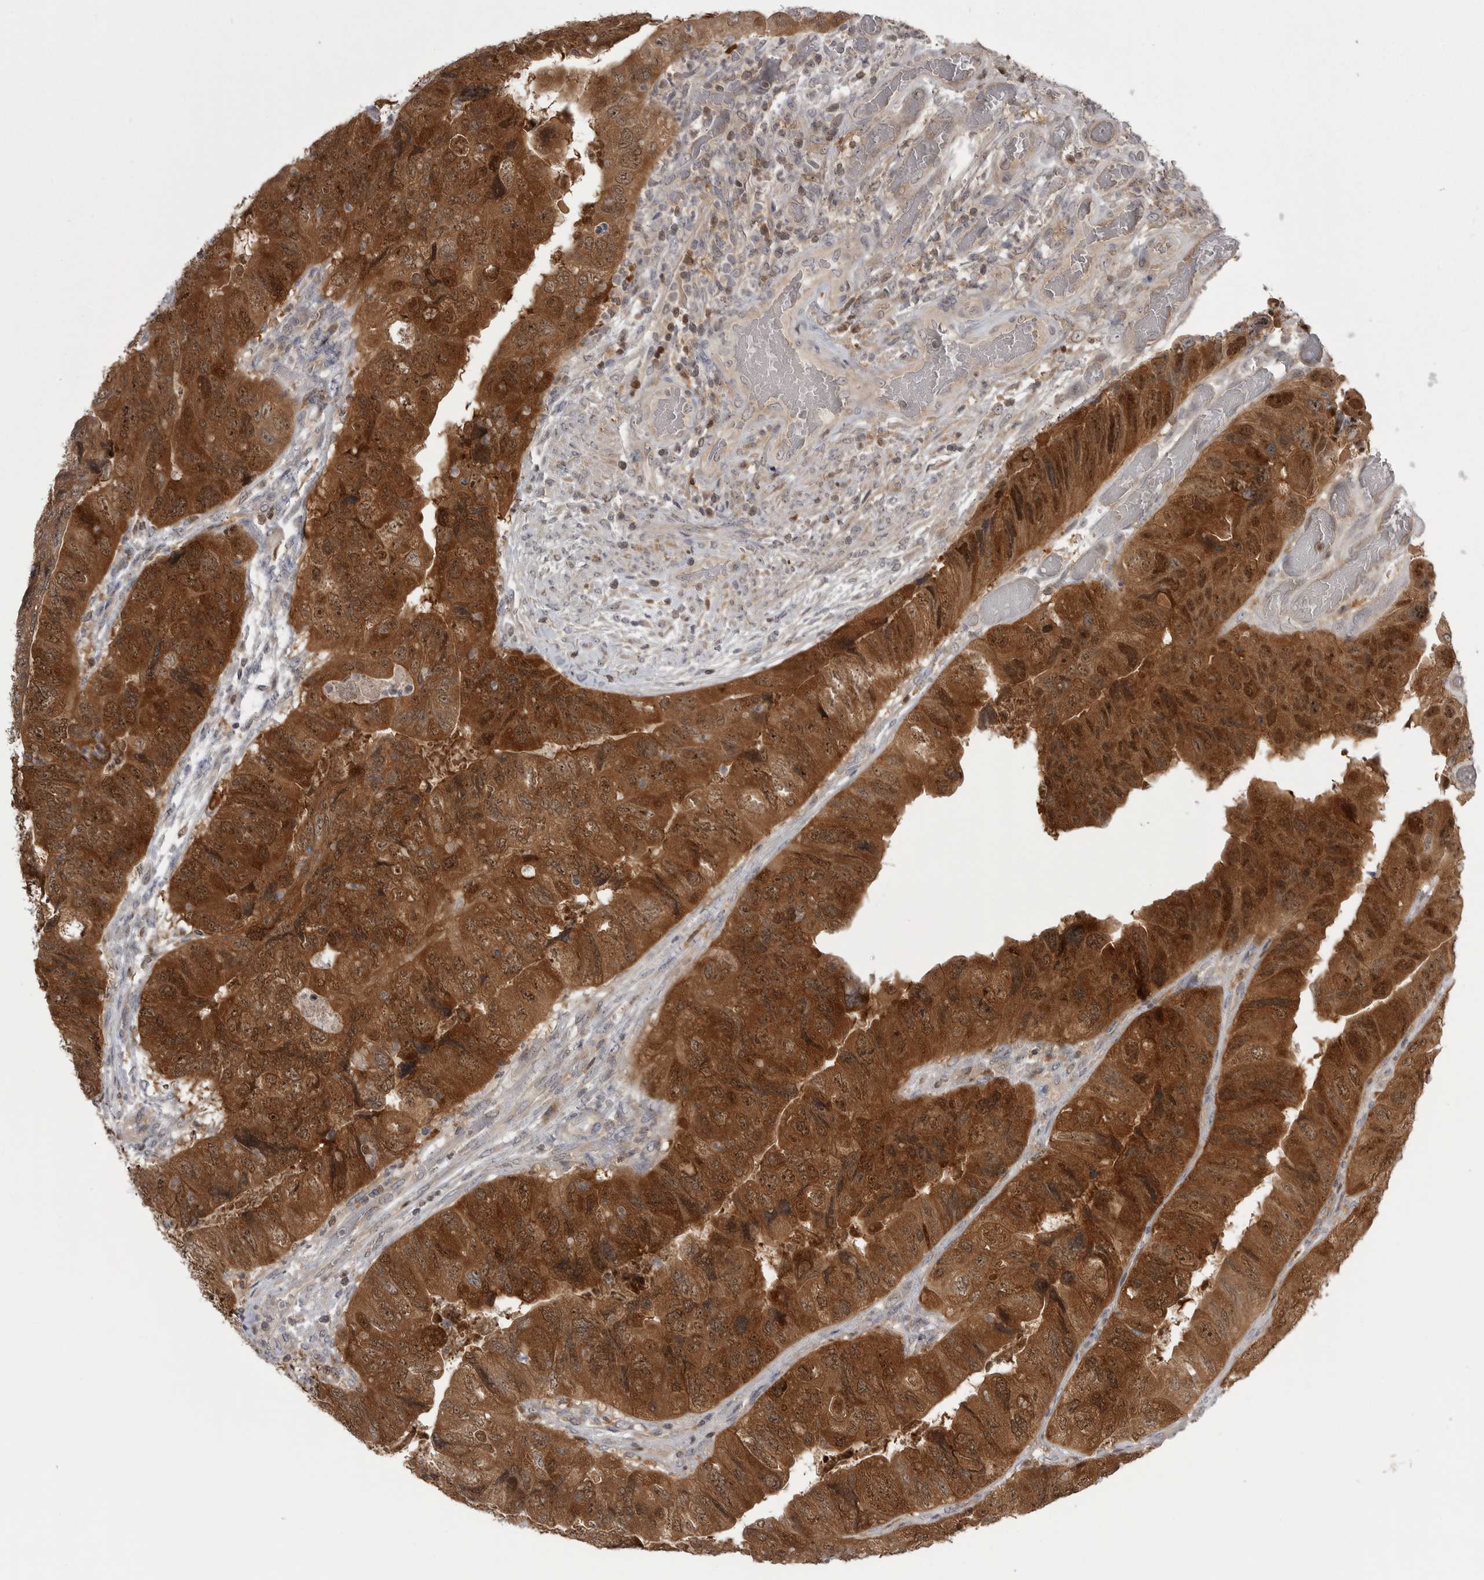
{"staining": {"intensity": "strong", "quantity": ">75%", "location": "cytoplasmic/membranous,nuclear"}, "tissue": "colorectal cancer", "cell_type": "Tumor cells", "image_type": "cancer", "snomed": [{"axis": "morphology", "description": "Adenocarcinoma, NOS"}, {"axis": "topography", "description": "Rectum"}], "caption": "Protein expression analysis of human colorectal adenocarcinoma reveals strong cytoplasmic/membranous and nuclear staining in about >75% of tumor cells.", "gene": "MAPK13", "patient": {"sex": "male", "age": 63}}